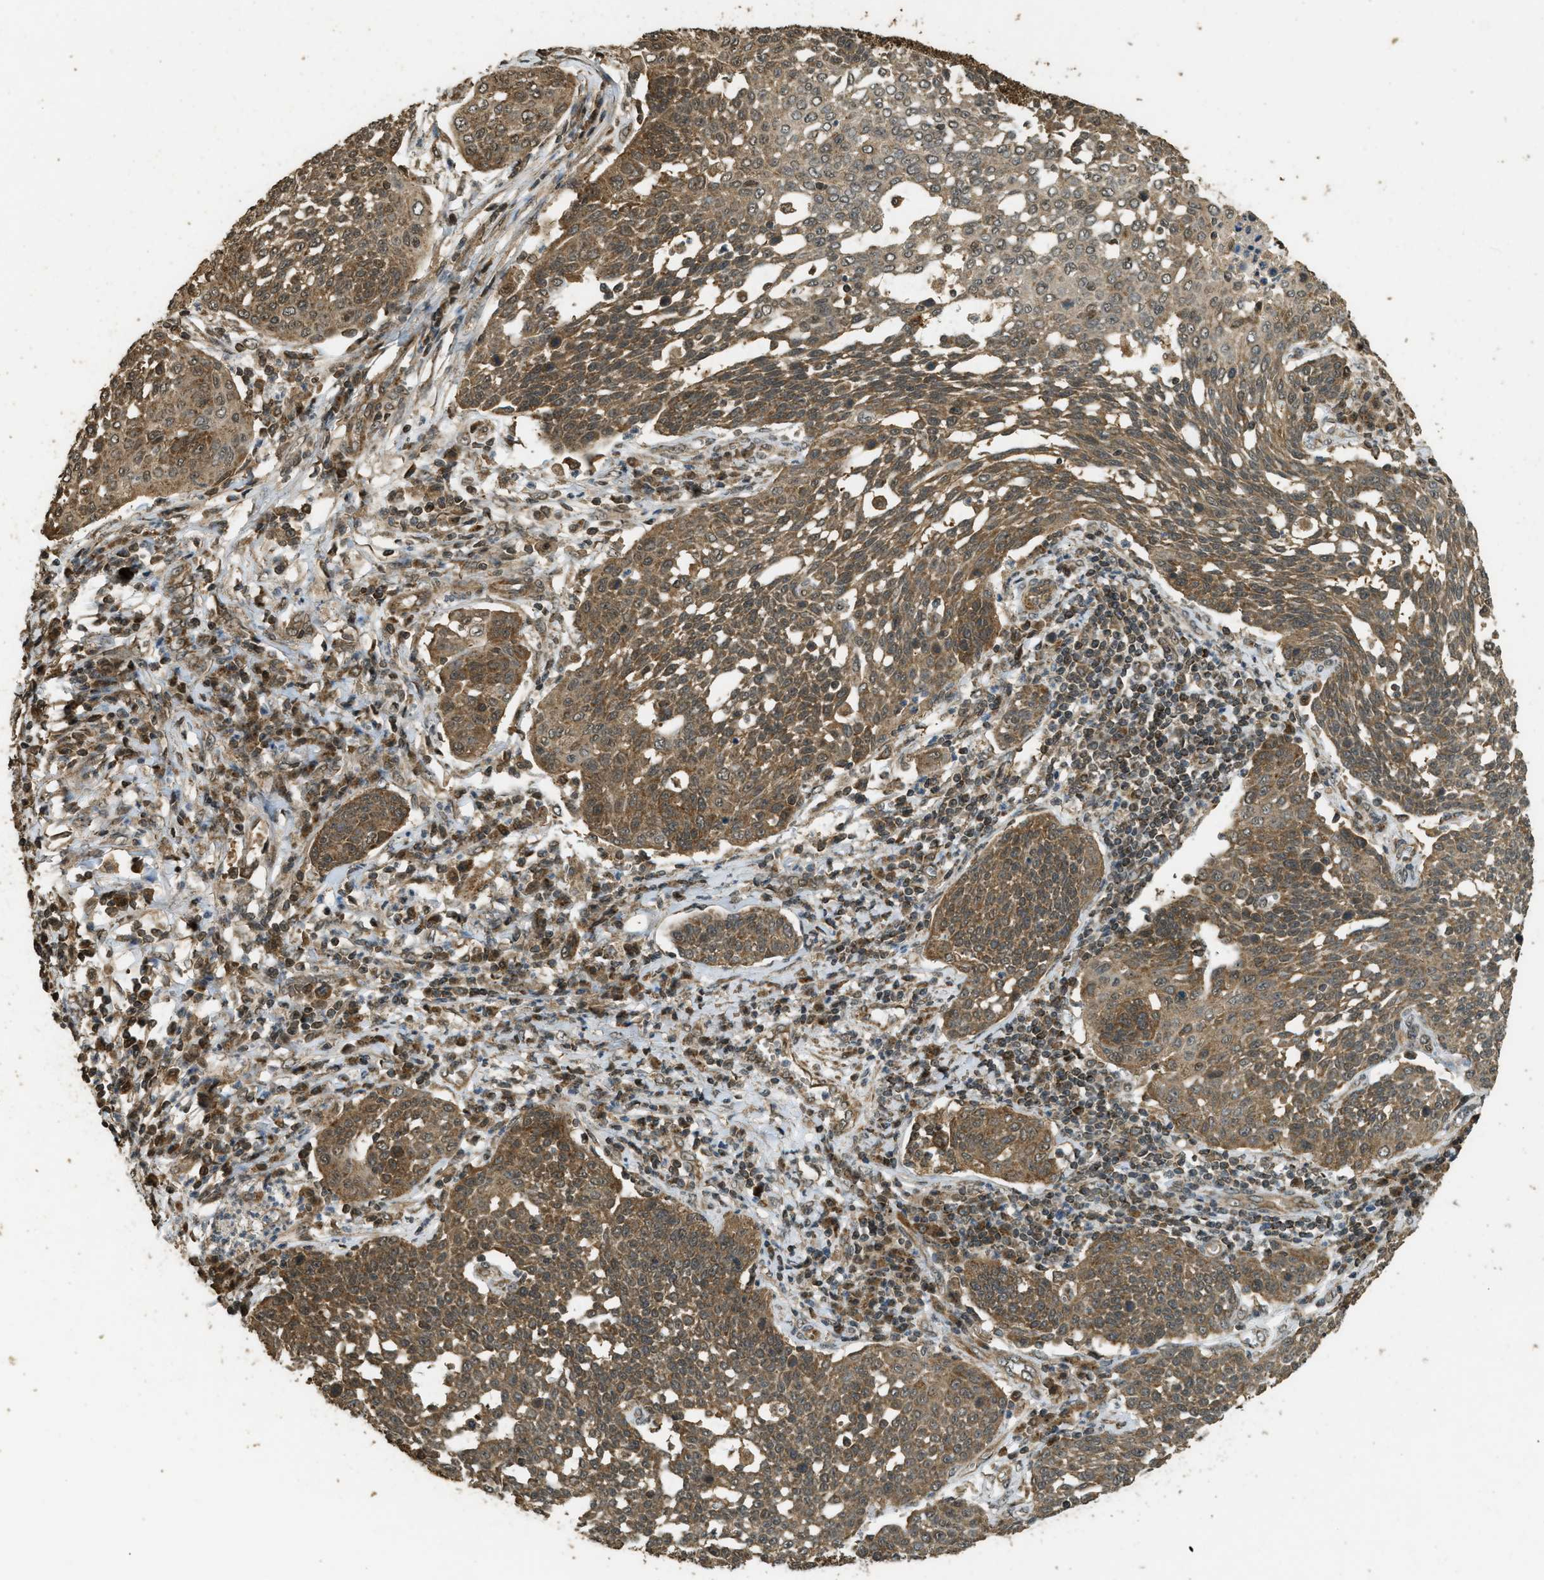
{"staining": {"intensity": "moderate", "quantity": ">75%", "location": "cytoplasmic/membranous"}, "tissue": "cervical cancer", "cell_type": "Tumor cells", "image_type": "cancer", "snomed": [{"axis": "morphology", "description": "Squamous cell carcinoma, NOS"}, {"axis": "topography", "description": "Cervix"}], "caption": "Immunohistochemical staining of cervical cancer (squamous cell carcinoma) shows medium levels of moderate cytoplasmic/membranous expression in about >75% of tumor cells.", "gene": "CTPS1", "patient": {"sex": "female", "age": 34}}